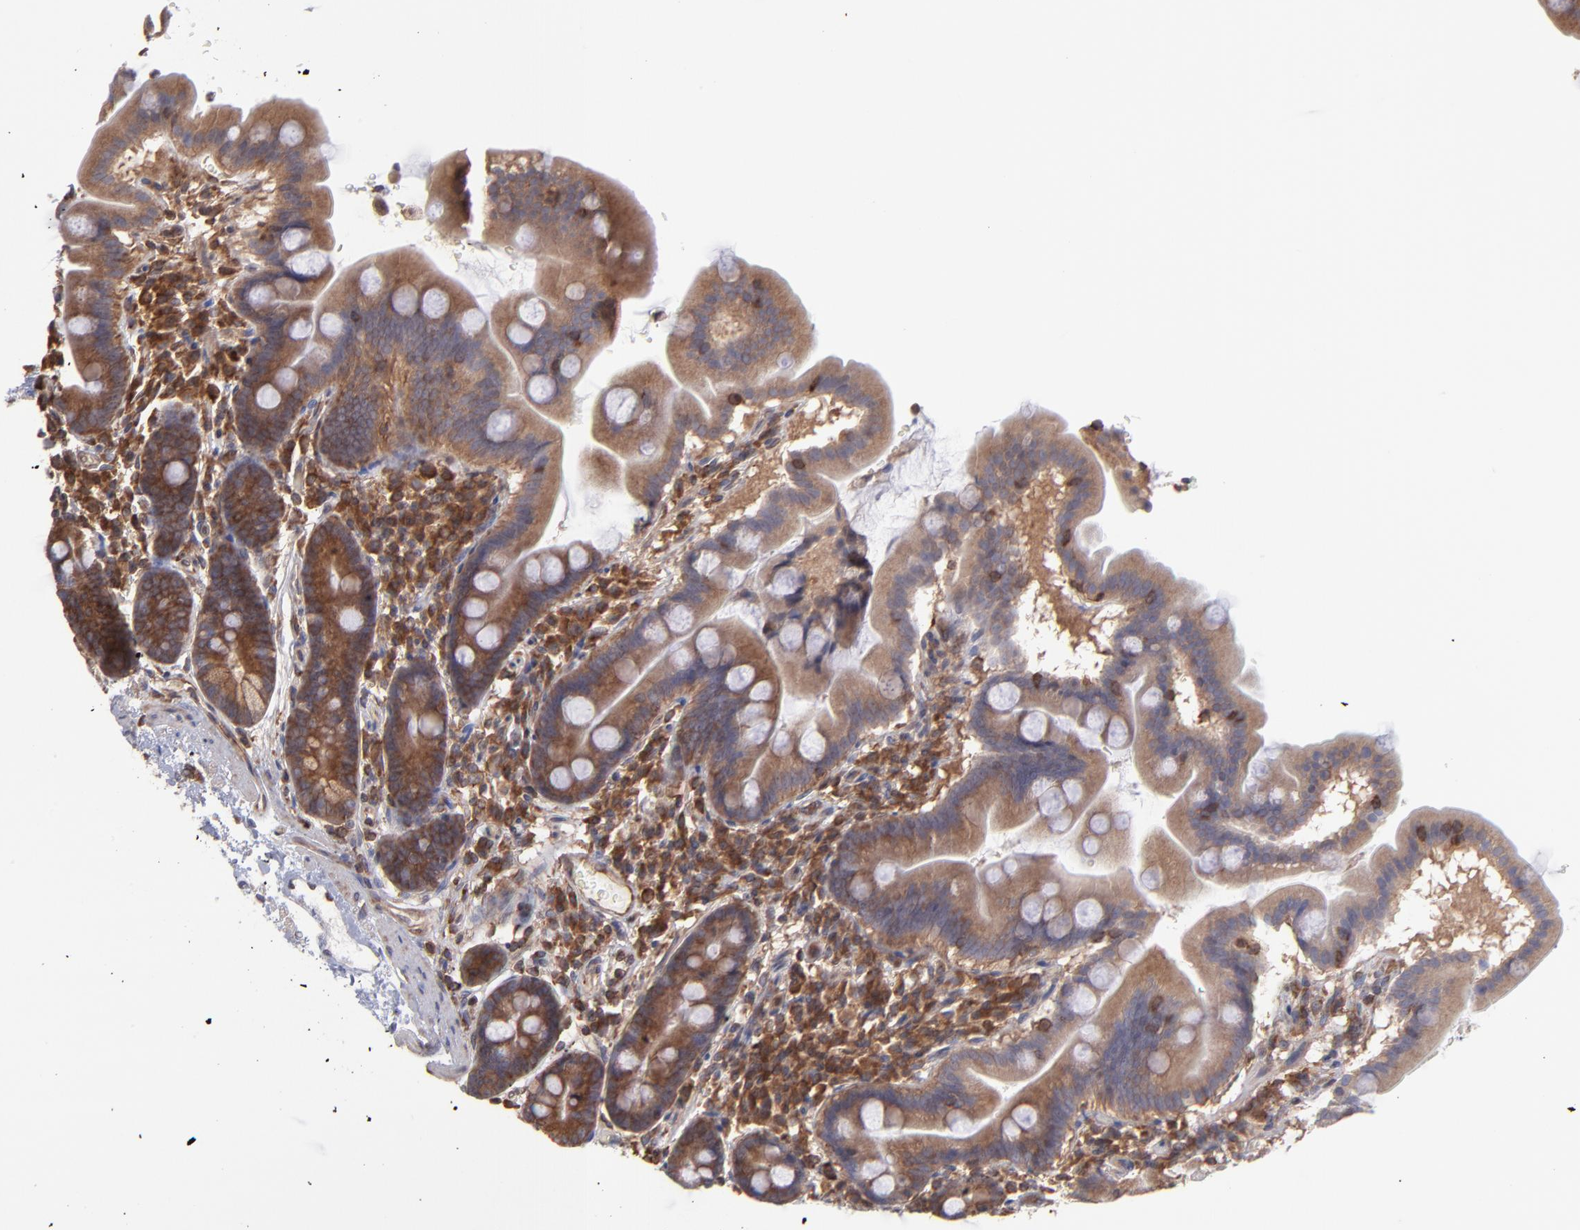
{"staining": {"intensity": "moderate", "quantity": ">75%", "location": "cytoplasmic/membranous"}, "tissue": "duodenum", "cell_type": "Glandular cells", "image_type": "normal", "snomed": [{"axis": "morphology", "description": "Normal tissue, NOS"}, {"axis": "topography", "description": "Duodenum"}], "caption": "This is a photomicrograph of IHC staining of benign duodenum, which shows moderate expression in the cytoplasmic/membranous of glandular cells.", "gene": "MAPRE1", "patient": {"sex": "male", "age": 50}}